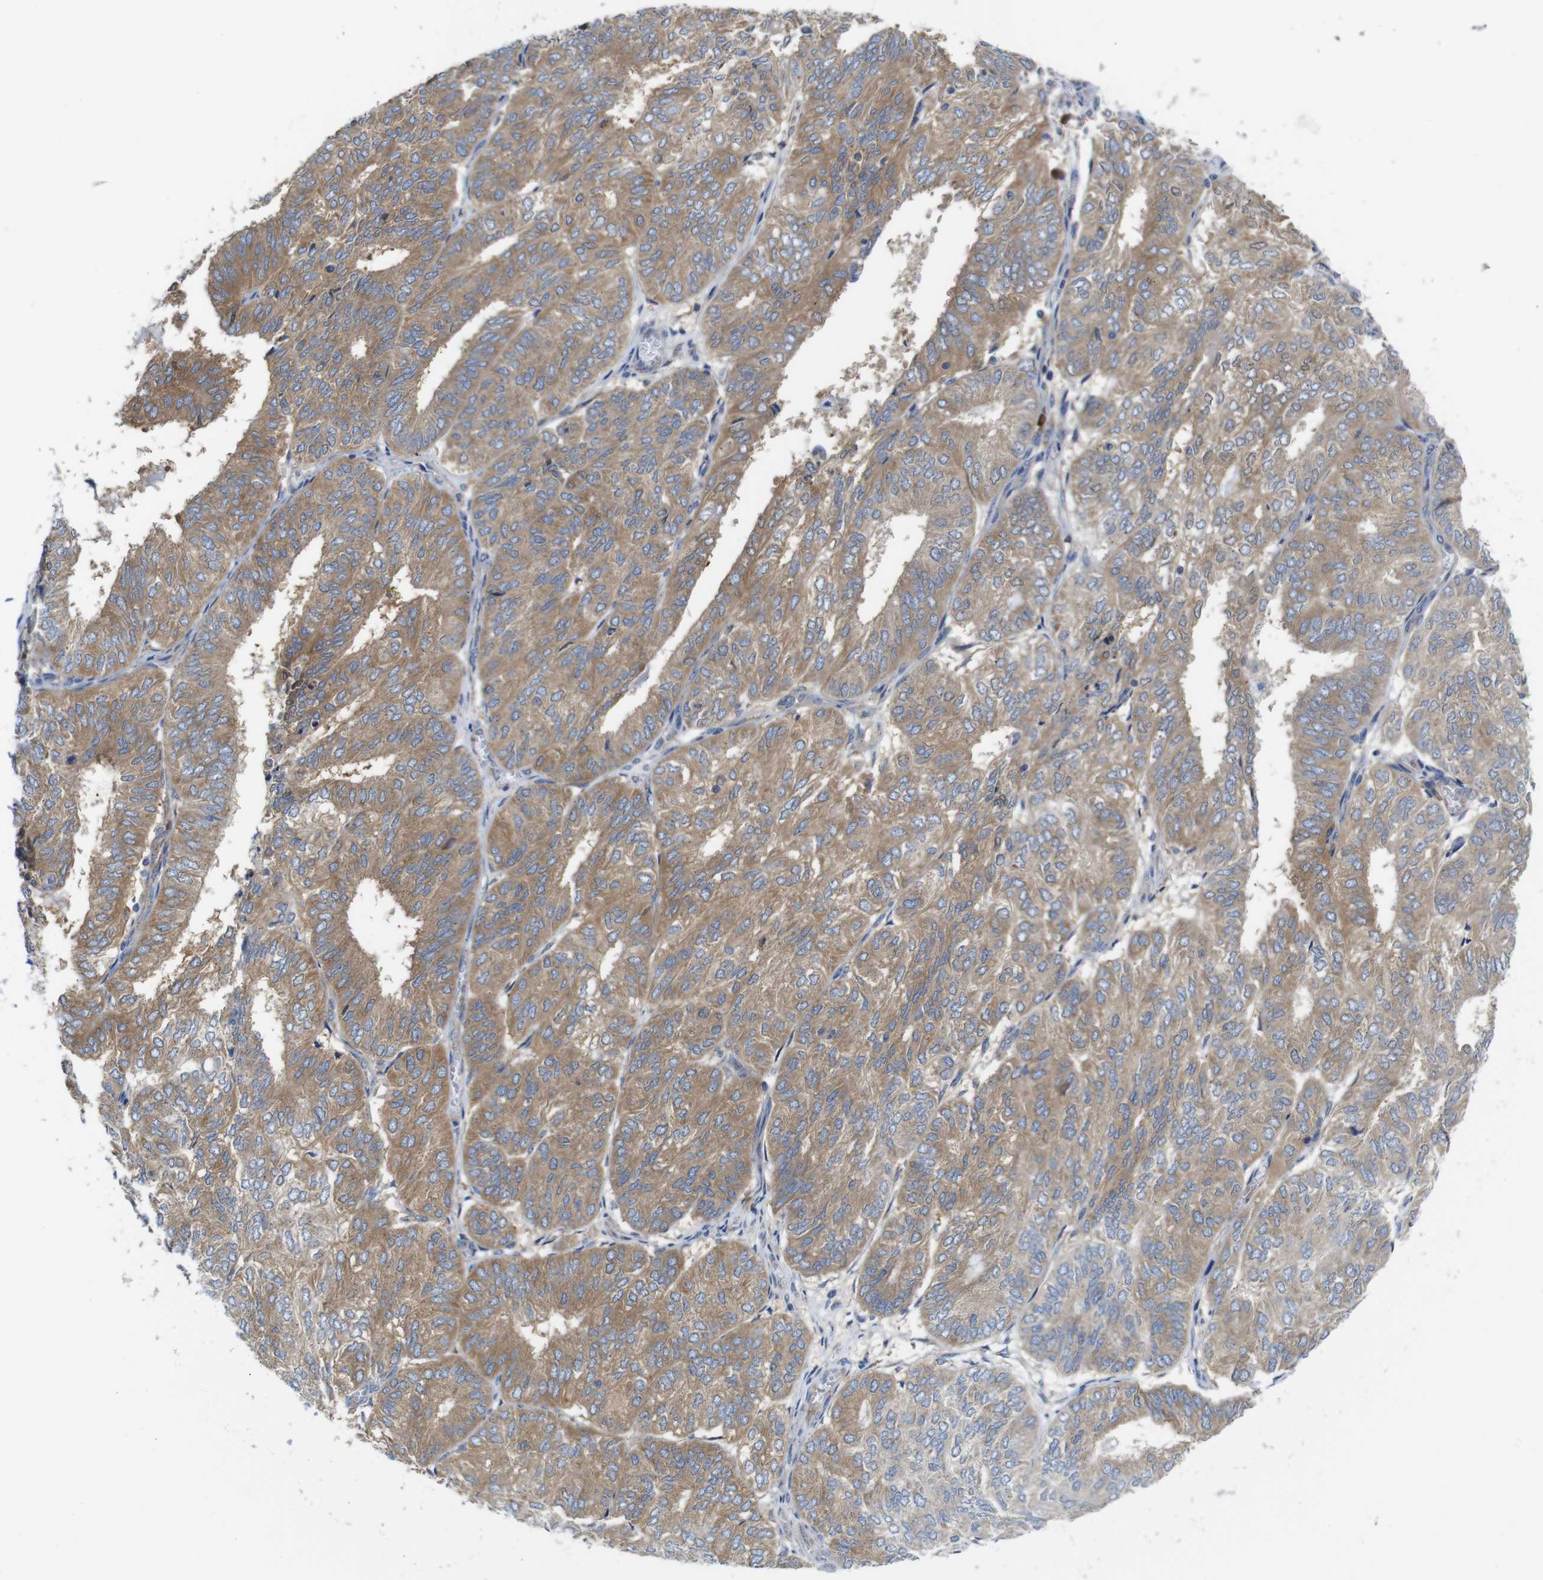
{"staining": {"intensity": "moderate", "quantity": ">75%", "location": "cytoplasmic/membranous"}, "tissue": "endometrial cancer", "cell_type": "Tumor cells", "image_type": "cancer", "snomed": [{"axis": "morphology", "description": "Adenocarcinoma, NOS"}, {"axis": "topography", "description": "Uterus"}], "caption": "A histopathology image of human endometrial cancer (adenocarcinoma) stained for a protein displays moderate cytoplasmic/membranous brown staining in tumor cells. The staining was performed using DAB (3,3'-diaminobenzidine) to visualize the protein expression in brown, while the nuclei were stained in blue with hematoxylin (Magnification: 20x).", "gene": "DDRGK1", "patient": {"sex": "female", "age": 60}}